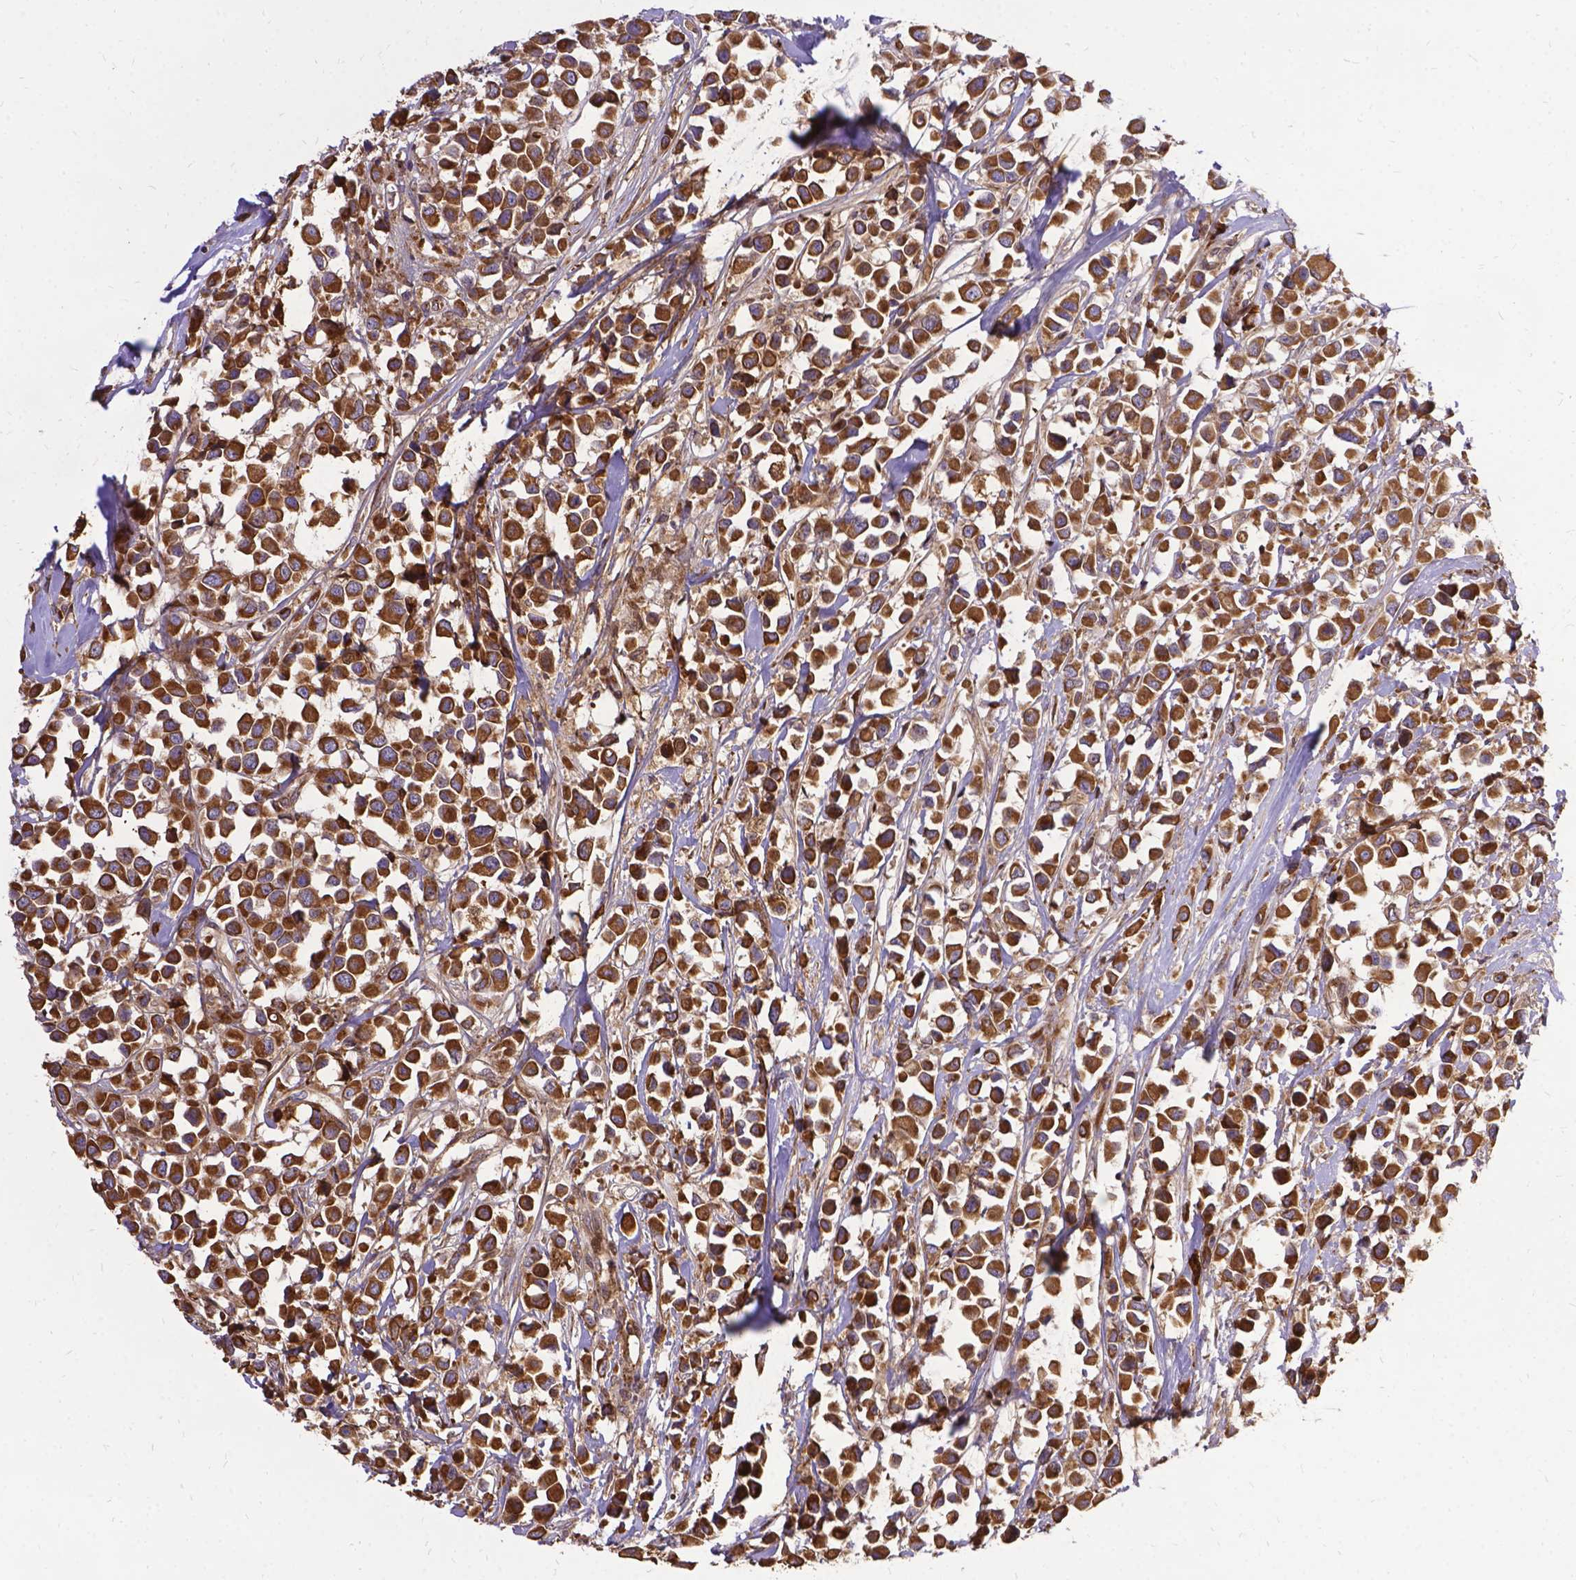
{"staining": {"intensity": "strong", "quantity": ">75%", "location": "cytoplasmic/membranous"}, "tissue": "breast cancer", "cell_type": "Tumor cells", "image_type": "cancer", "snomed": [{"axis": "morphology", "description": "Duct carcinoma"}, {"axis": "topography", "description": "Breast"}], "caption": "Breast intraductal carcinoma tissue displays strong cytoplasmic/membranous positivity in about >75% of tumor cells, visualized by immunohistochemistry. (IHC, brightfield microscopy, high magnification).", "gene": "DENND6A", "patient": {"sex": "female", "age": 61}}